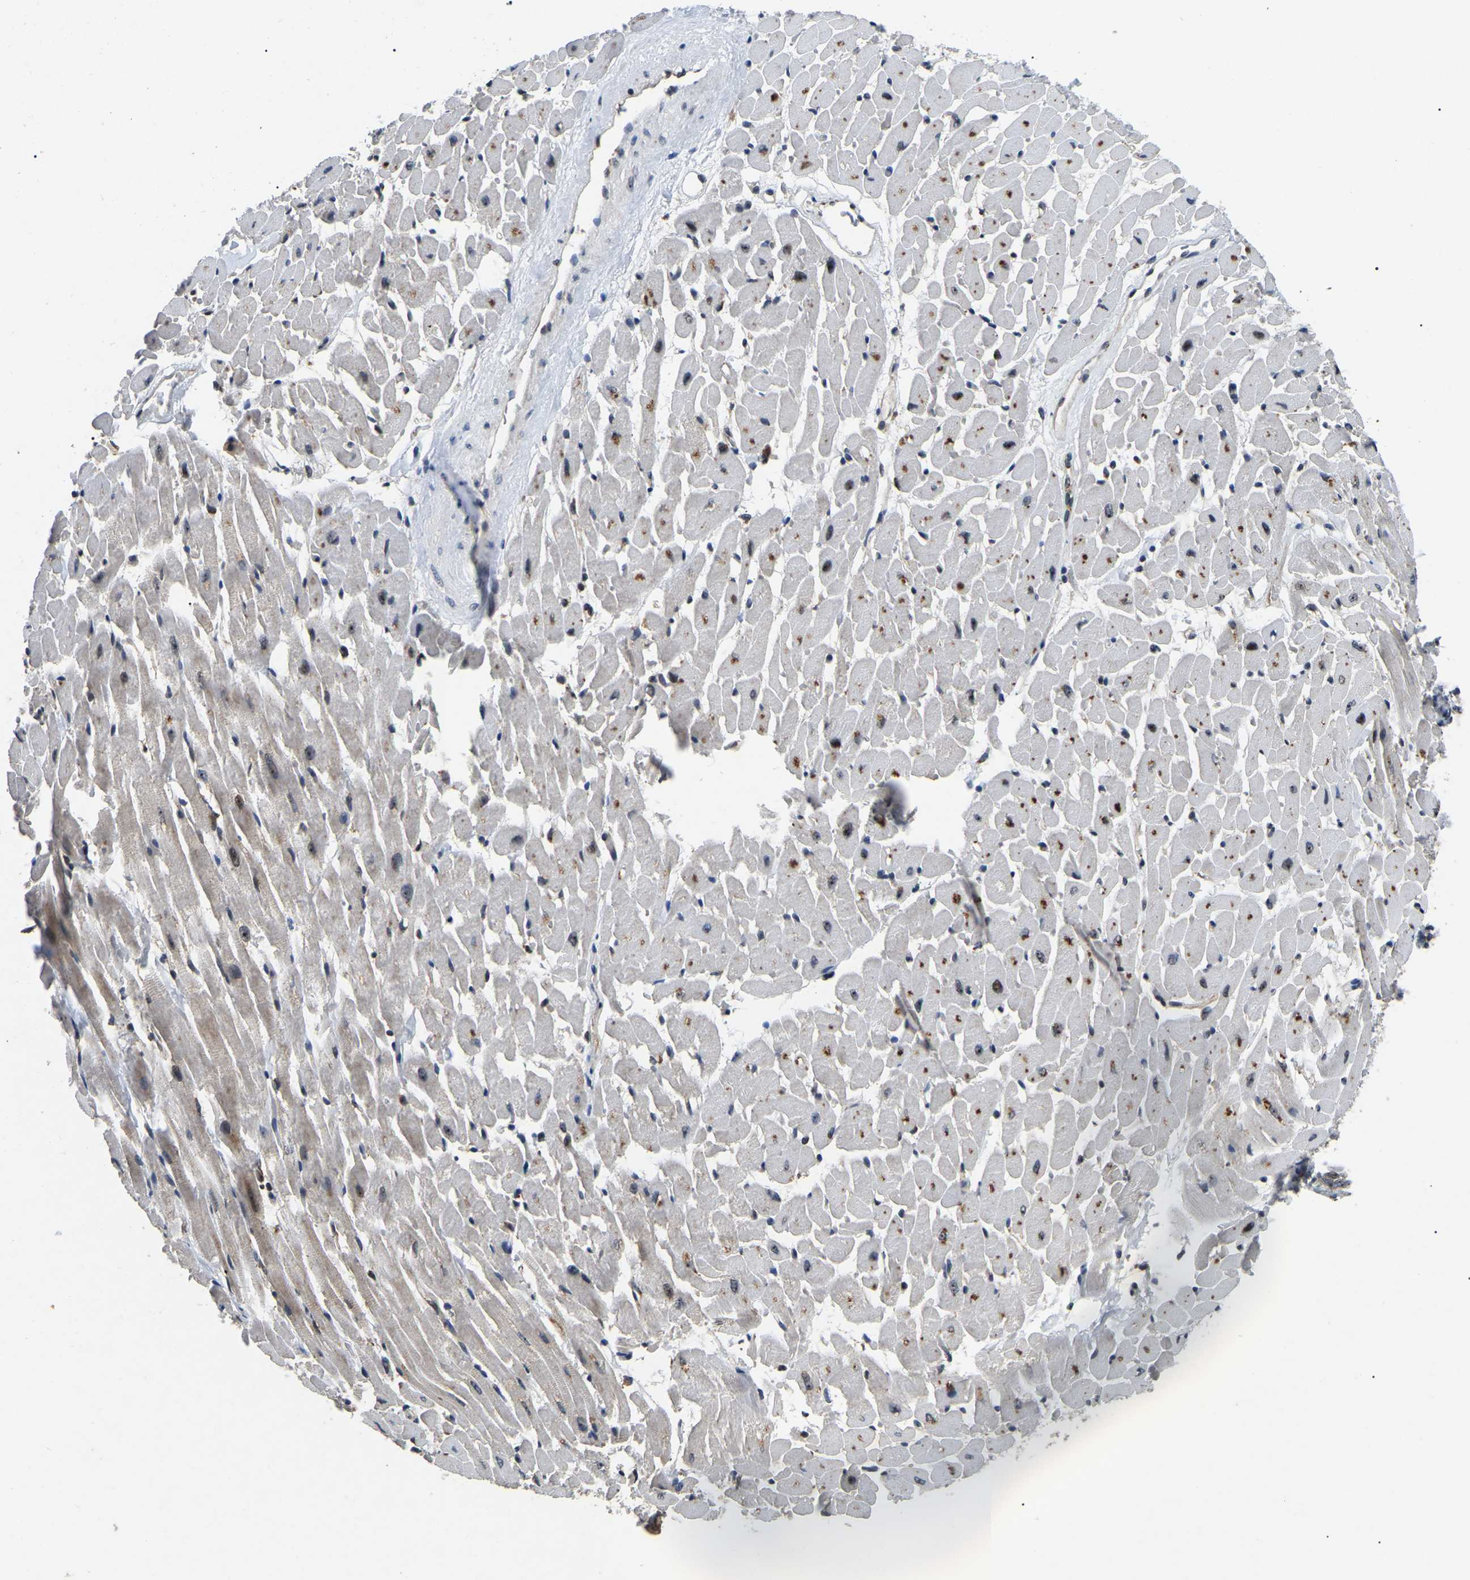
{"staining": {"intensity": "strong", "quantity": "25%-75%", "location": "cytoplasmic/membranous"}, "tissue": "heart muscle", "cell_type": "Cardiomyocytes", "image_type": "normal", "snomed": [{"axis": "morphology", "description": "Normal tissue, NOS"}, {"axis": "topography", "description": "Heart"}], "caption": "Brown immunohistochemical staining in normal heart muscle reveals strong cytoplasmic/membranous staining in about 25%-75% of cardiomyocytes.", "gene": "RBM28", "patient": {"sex": "male", "age": 45}}